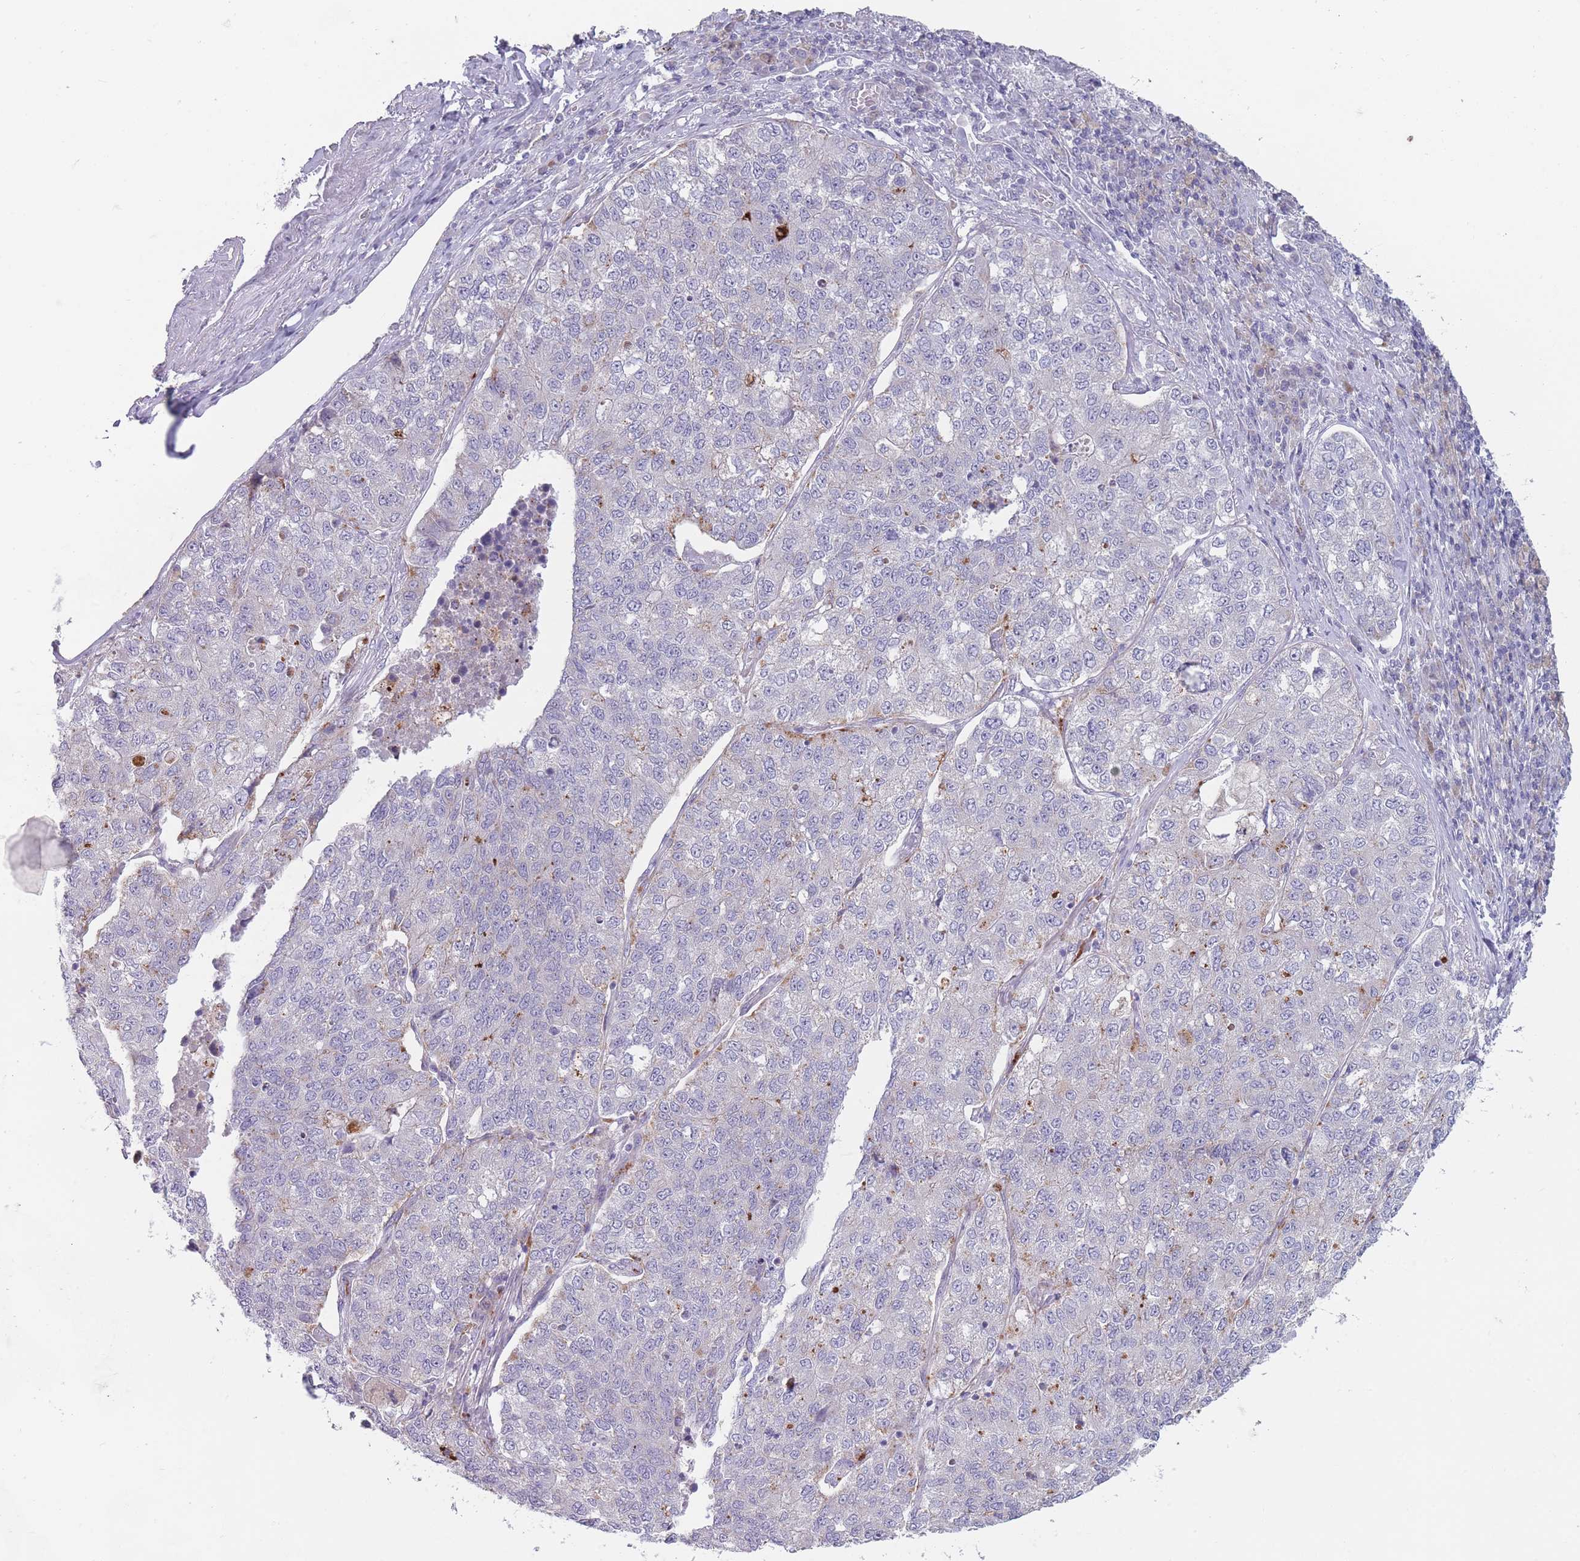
{"staining": {"intensity": "negative", "quantity": "none", "location": "none"}, "tissue": "lung cancer", "cell_type": "Tumor cells", "image_type": "cancer", "snomed": [{"axis": "morphology", "description": "Adenocarcinoma, NOS"}, {"axis": "topography", "description": "Lung"}], "caption": "Immunohistochemistry (IHC) of adenocarcinoma (lung) reveals no staining in tumor cells. (IHC, brightfield microscopy, high magnification).", "gene": "PAIP2B", "patient": {"sex": "male", "age": 49}}